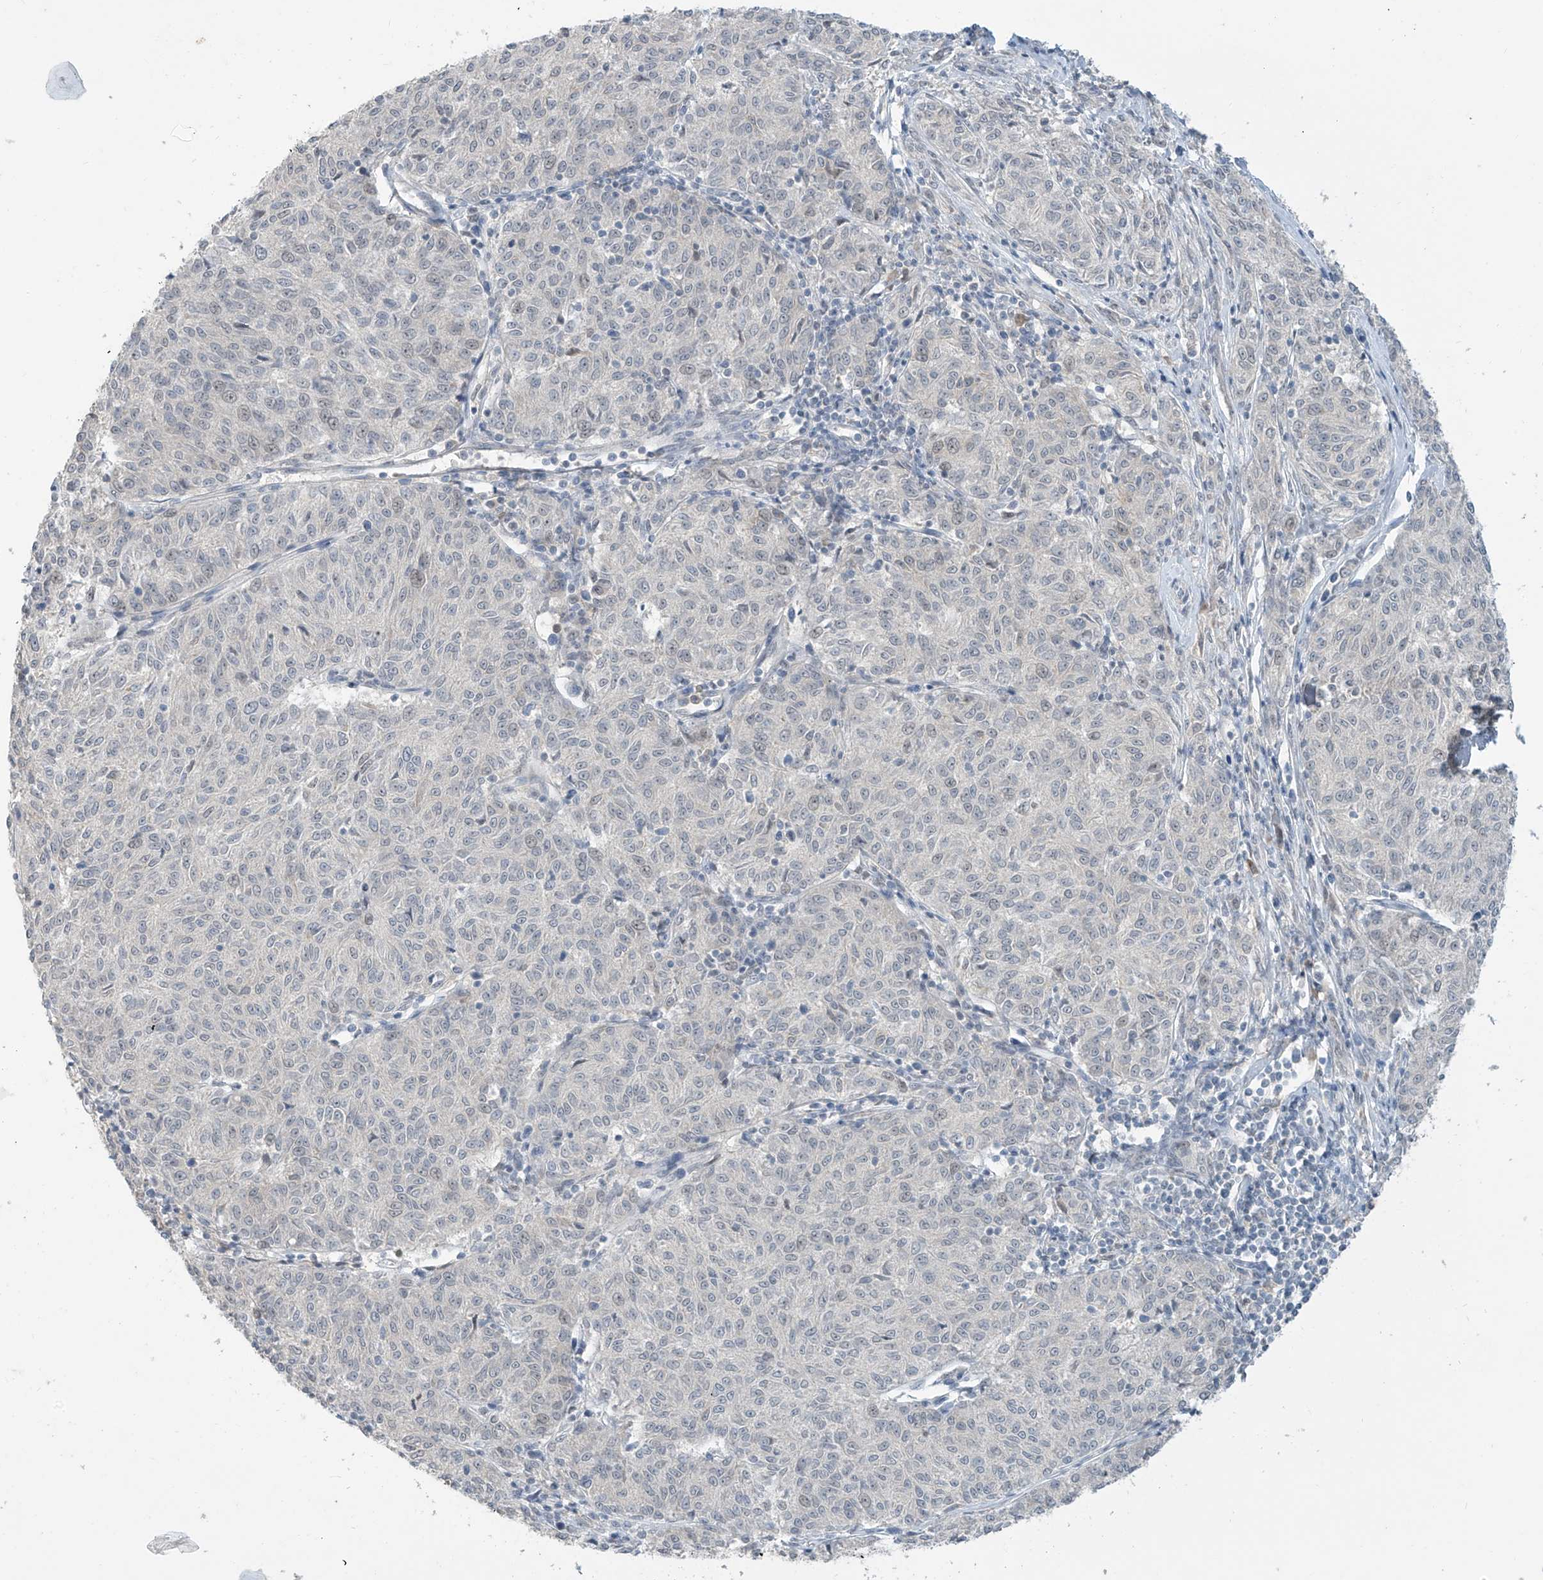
{"staining": {"intensity": "negative", "quantity": "none", "location": "none"}, "tissue": "melanoma", "cell_type": "Tumor cells", "image_type": "cancer", "snomed": [{"axis": "morphology", "description": "Malignant melanoma, NOS"}, {"axis": "topography", "description": "Skin"}], "caption": "Immunohistochemistry photomicrograph of malignant melanoma stained for a protein (brown), which displays no staining in tumor cells.", "gene": "METAP1D", "patient": {"sex": "female", "age": 72}}